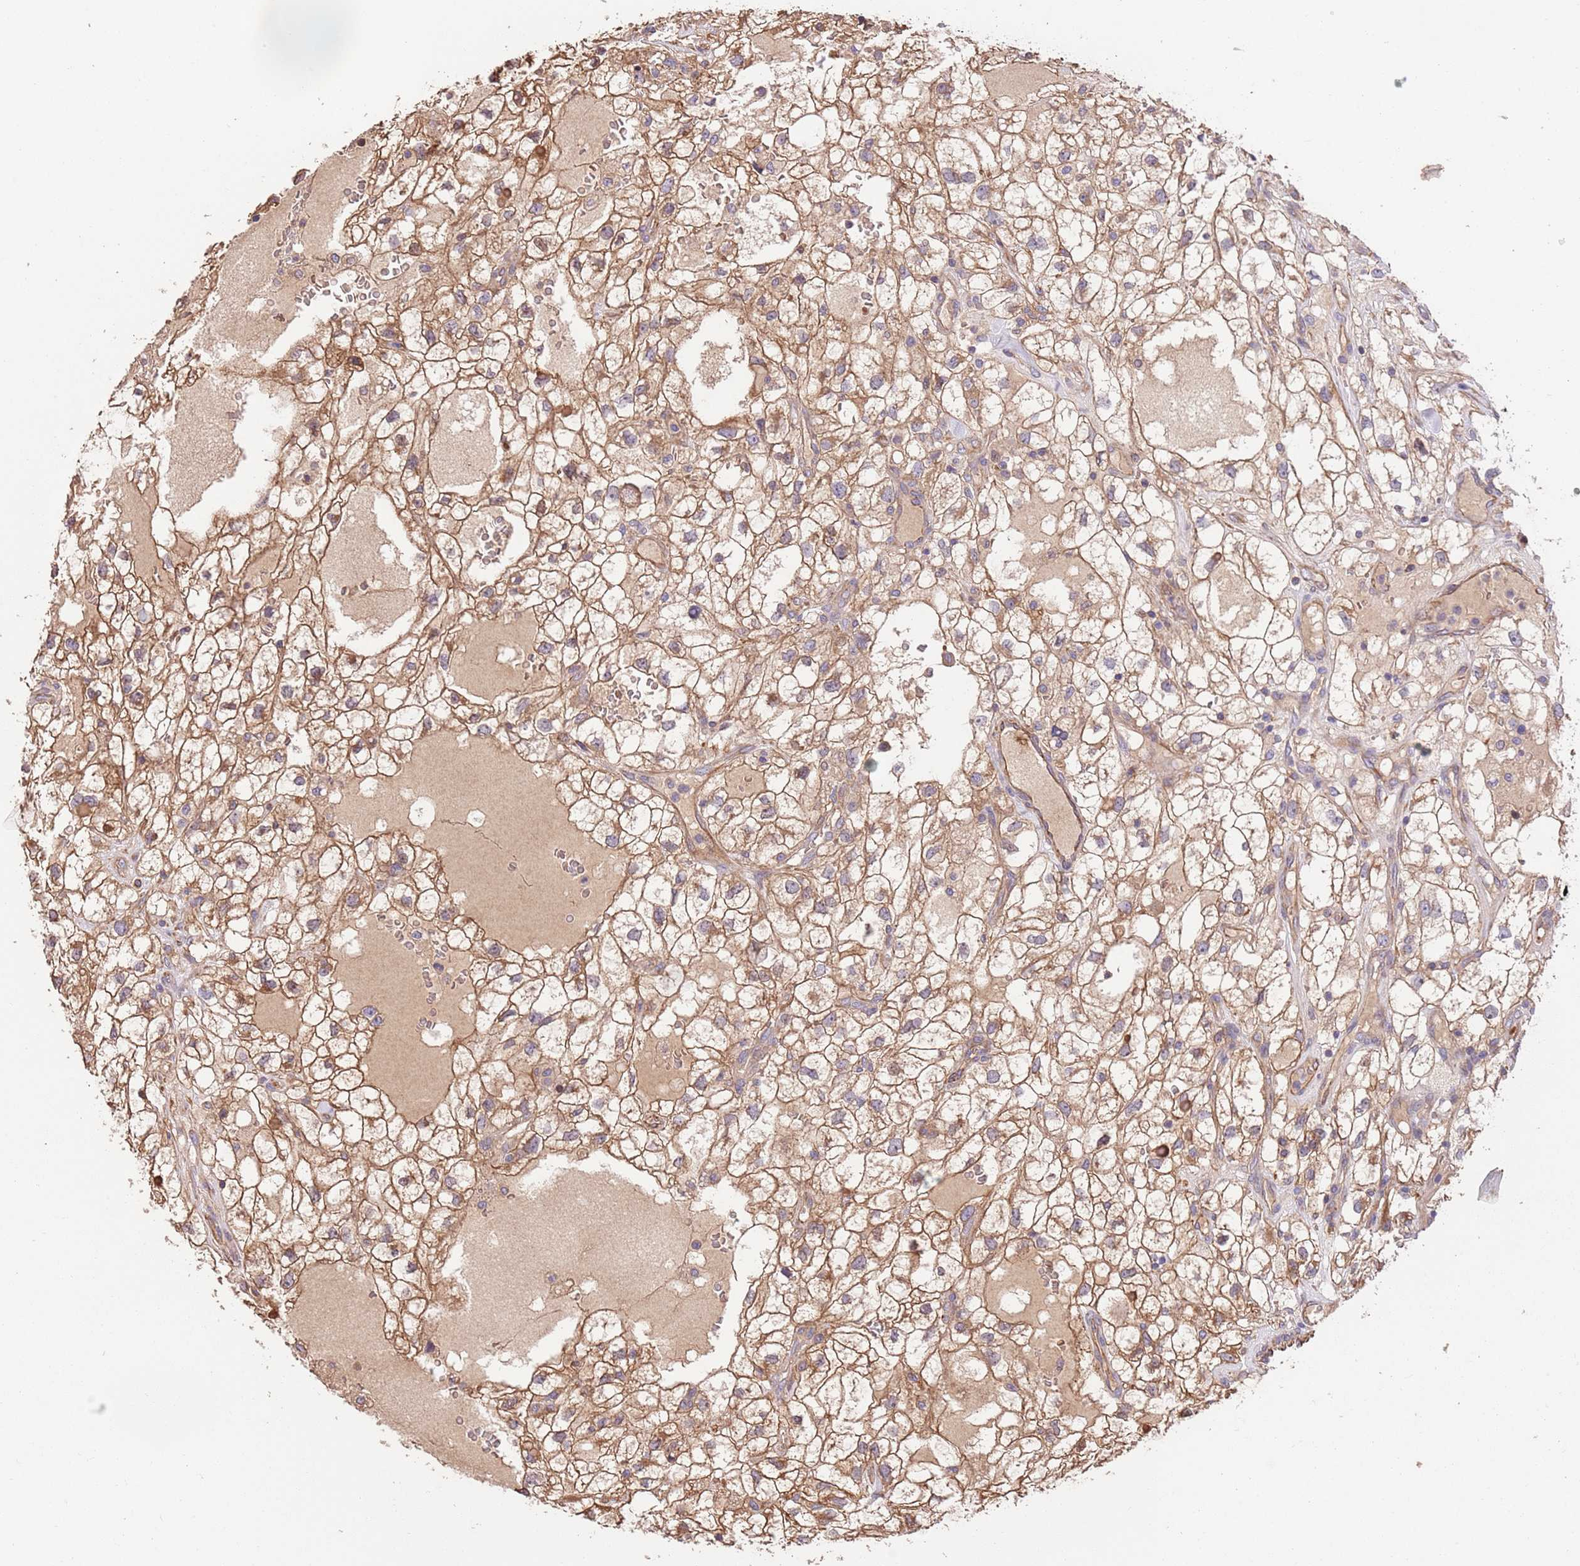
{"staining": {"intensity": "moderate", "quantity": ">75%", "location": "cytoplasmic/membranous"}, "tissue": "renal cancer", "cell_type": "Tumor cells", "image_type": "cancer", "snomed": [{"axis": "morphology", "description": "Adenocarcinoma, NOS"}, {"axis": "topography", "description": "Kidney"}], "caption": "Brown immunohistochemical staining in renal cancer shows moderate cytoplasmic/membranous staining in about >75% of tumor cells. The staining is performed using DAB (3,3'-diaminobenzidine) brown chromogen to label protein expression. The nuclei are counter-stained blue using hematoxylin.", "gene": "FAM89B", "patient": {"sex": "male", "age": 59}}